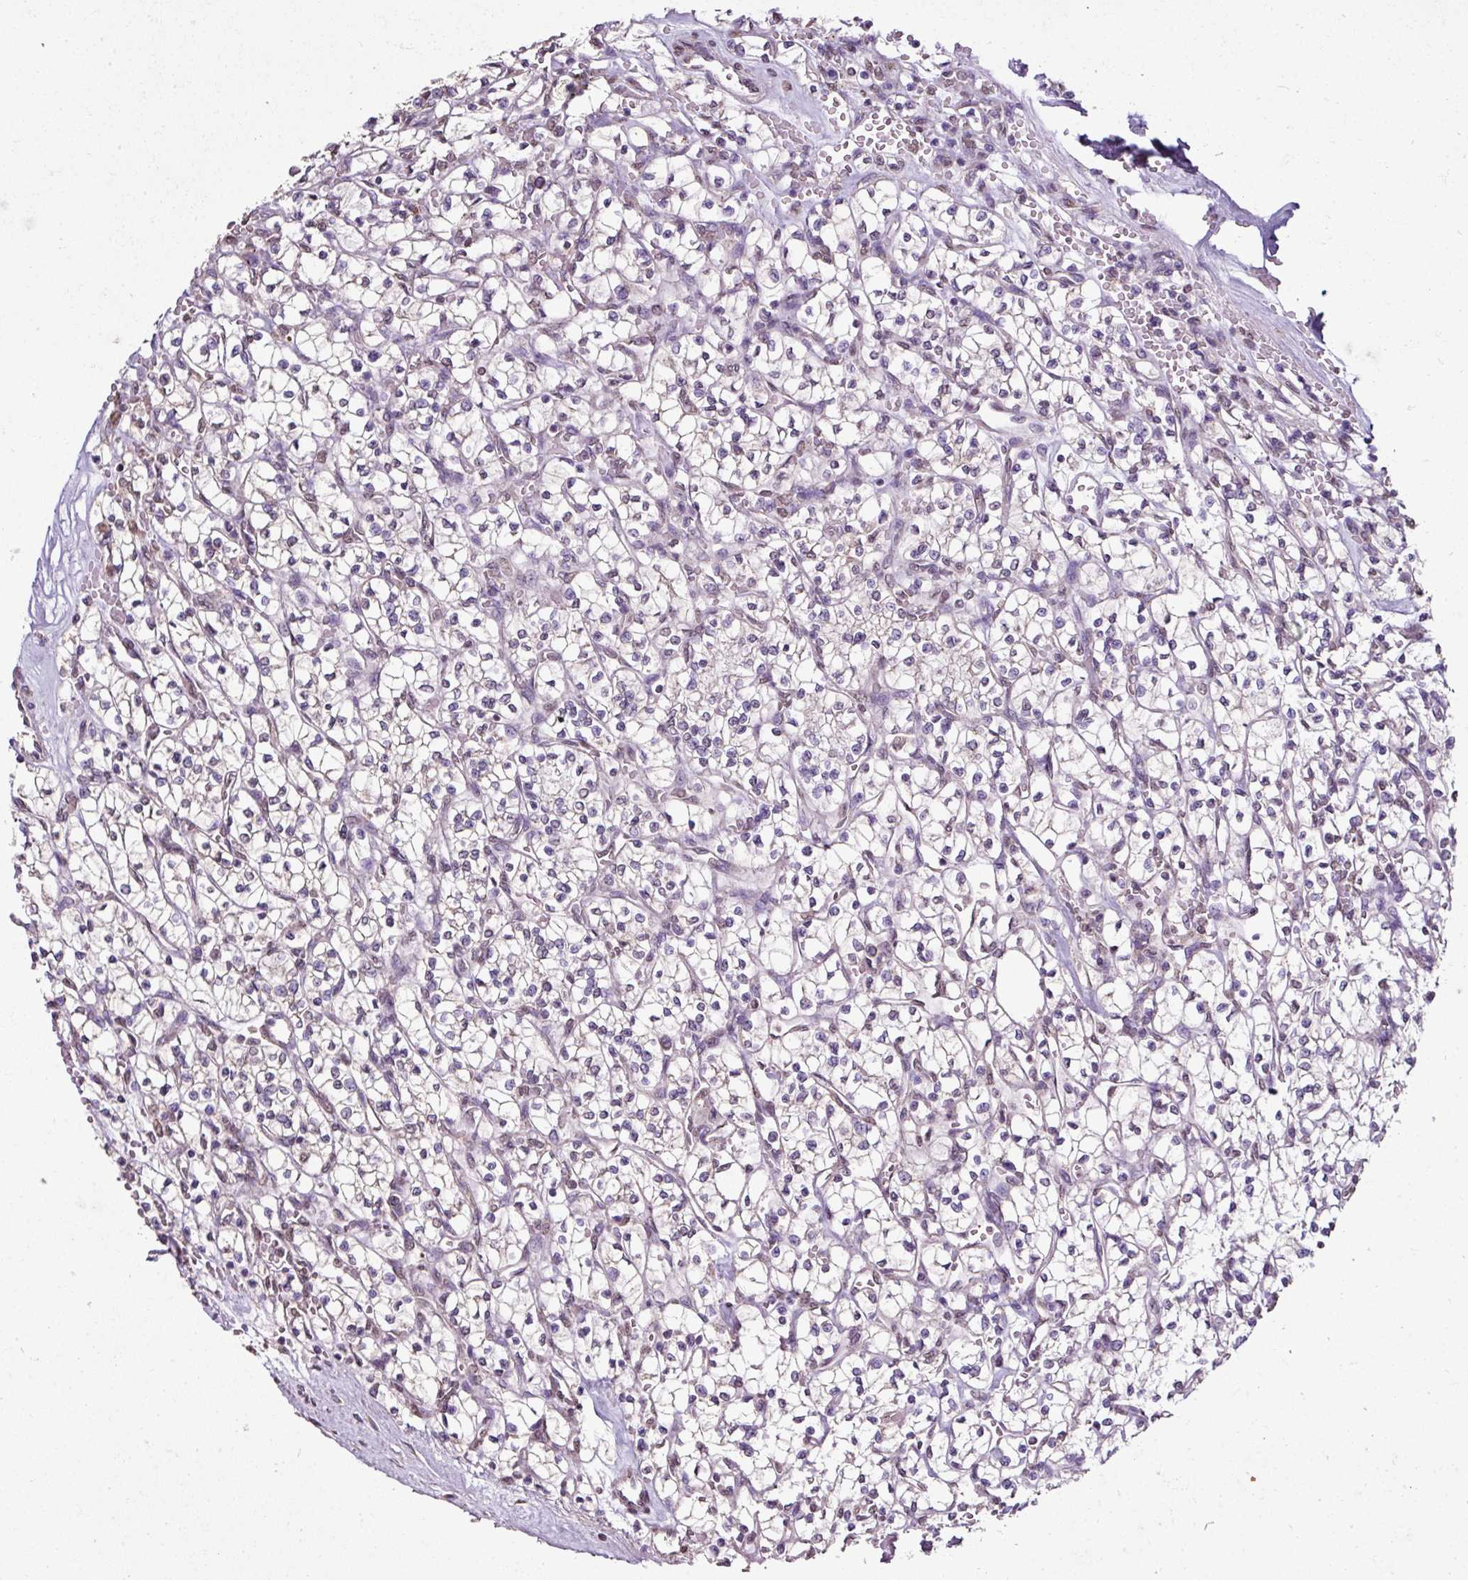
{"staining": {"intensity": "negative", "quantity": "none", "location": "none"}, "tissue": "renal cancer", "cell_type": "Tumor cells", "image_type": "cancer", "snomed": [{"axis": "morphology", "description": "Adenocarcinoma, NOS"}, {"axis": "topography", "description": "Kidney"}], "caption": "This is an IHC photomicrograph of human renal cancer (adenocarcinoma). There is no positivity in tumor cells.", "gene": "JPH2", "patient": {"sex": "female", "age": 64}}